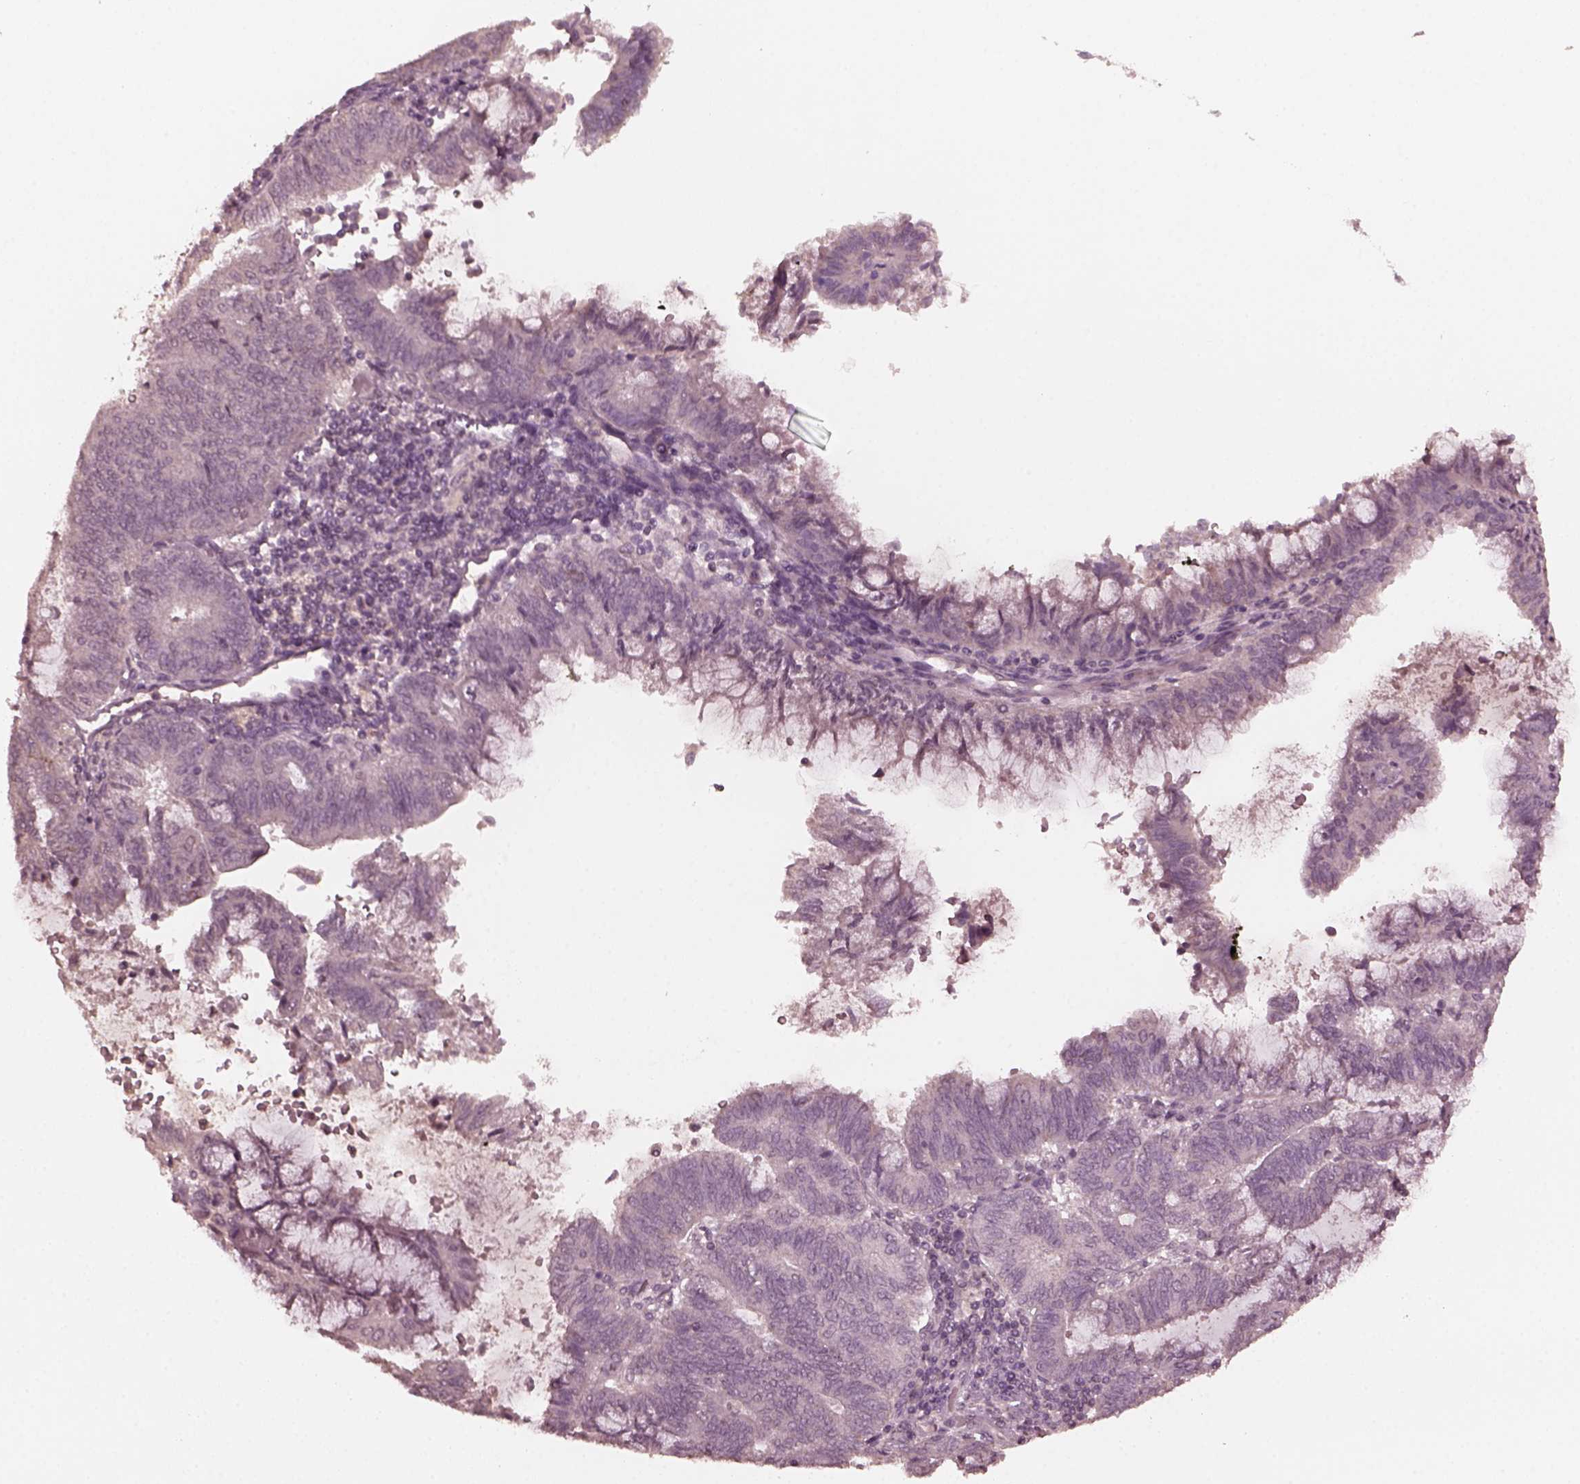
{"staining": {"intensity": "negative", "quantity": "none", "location": "none"}, "tissue": "endometrial cancer", "cell_type": "Tumor cells", "image_type": "cancer", "snomed": [{"axis": "morphology", "description": "Adenocarcinoma, NOS"}, {"axis": "topography", "description": "Endometrium"}], "caption": "Immunohistochemistry image of neoplastic tissue: adenocarcinoma (endometrial) stained with DAB demonstrates no significant protein expression in tumor cells.", "gene": "KRT79", "patient": {"sex": "female", "age": 65}}